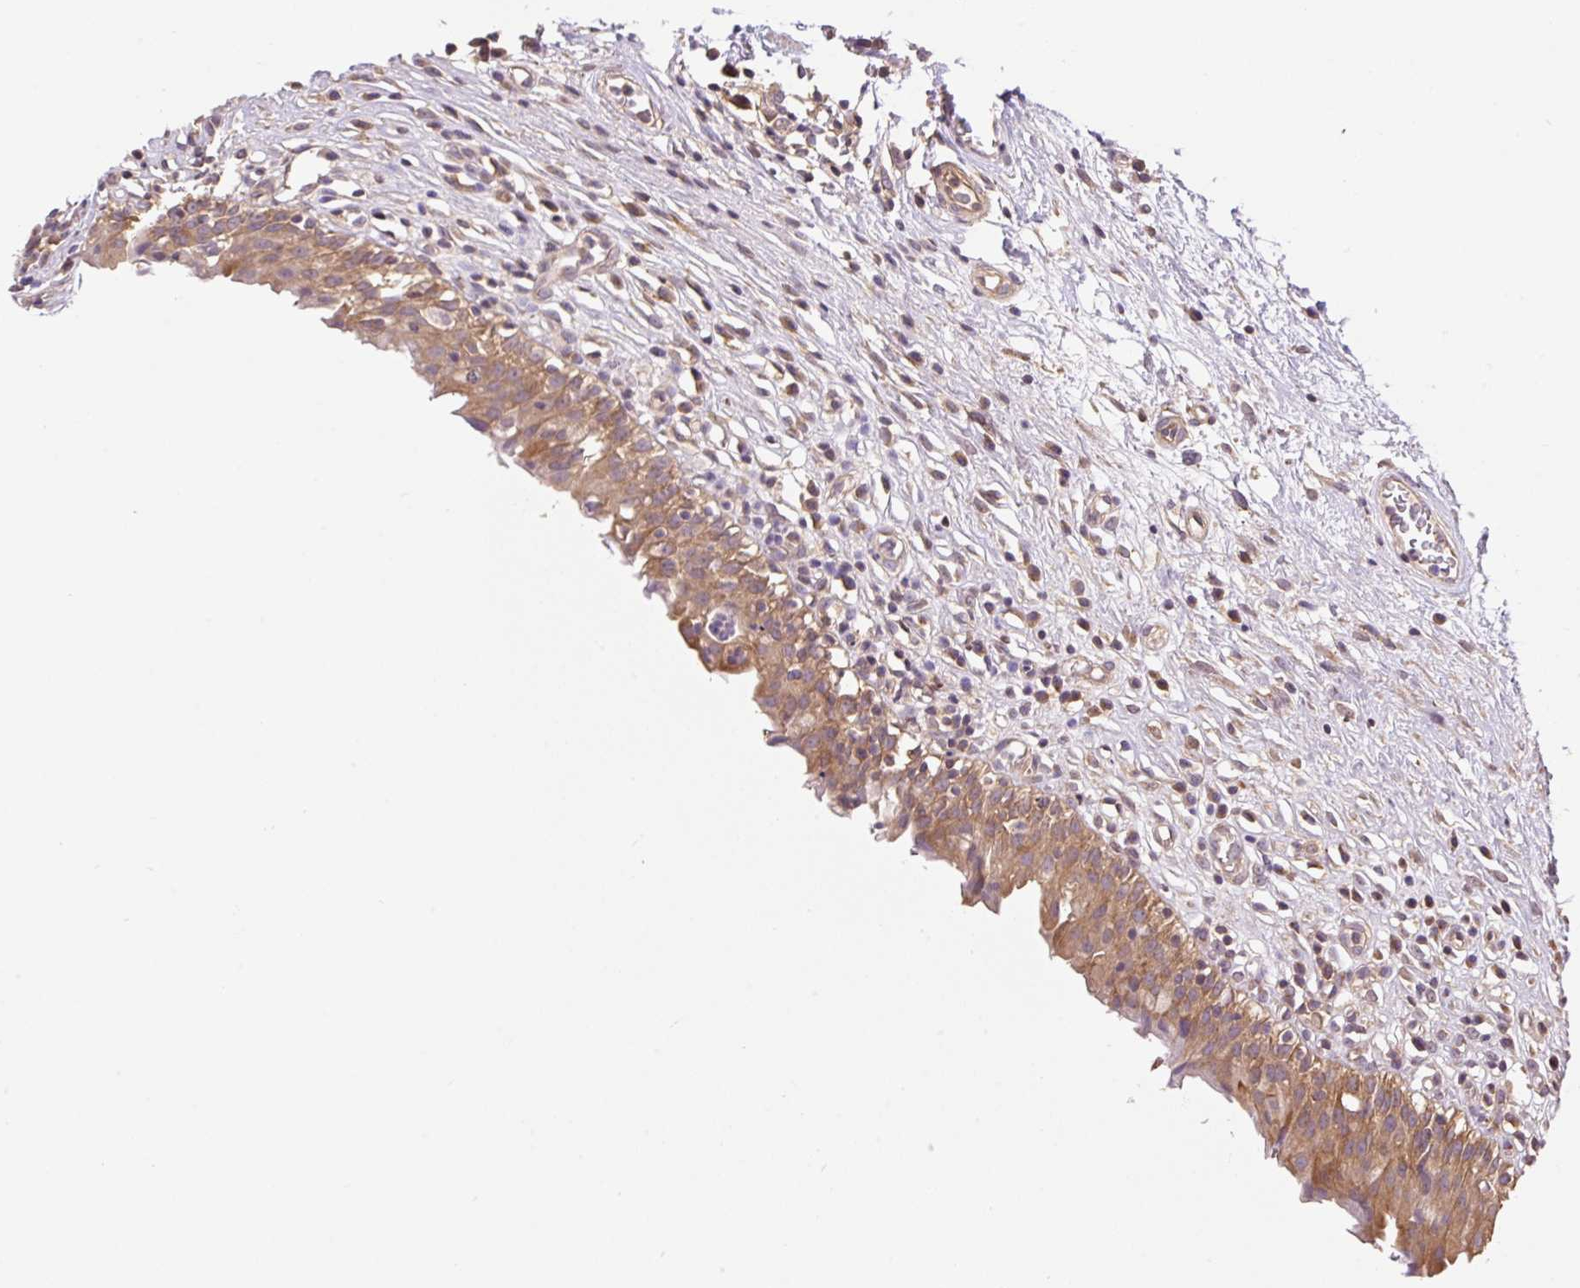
{"staining": {"intensity": "moderate", "quantity": ">75%", "location": "cytoplasmic/membranous"}, "tissue": "urinary bladder", "cell_type": "Urothelial cells", "image_type": "normal", "snomed": [{"axis": "morphology", "description": "Normal tissue, NOS"}, {"axis": "morphology", "description": "Inflammation, NOS"}, {"axis": "topography", "description": "Urinary bladder"}], "caption": "The micrograph demonstrates immunohistochemical staining of unremarkable urinary bladder. There is moderate cytoplasmic/membranous staining is identified in about >75% of urothelial cells. The staining was performed using DAB (3,3'-diaminobenzidine) to visualize the protein expression in brown, while the nuclei were stained in blue with hematoxylin (Magnification: 20x).", "gene": "COX8A", "patient": {"sex": "male", "age": 63}}